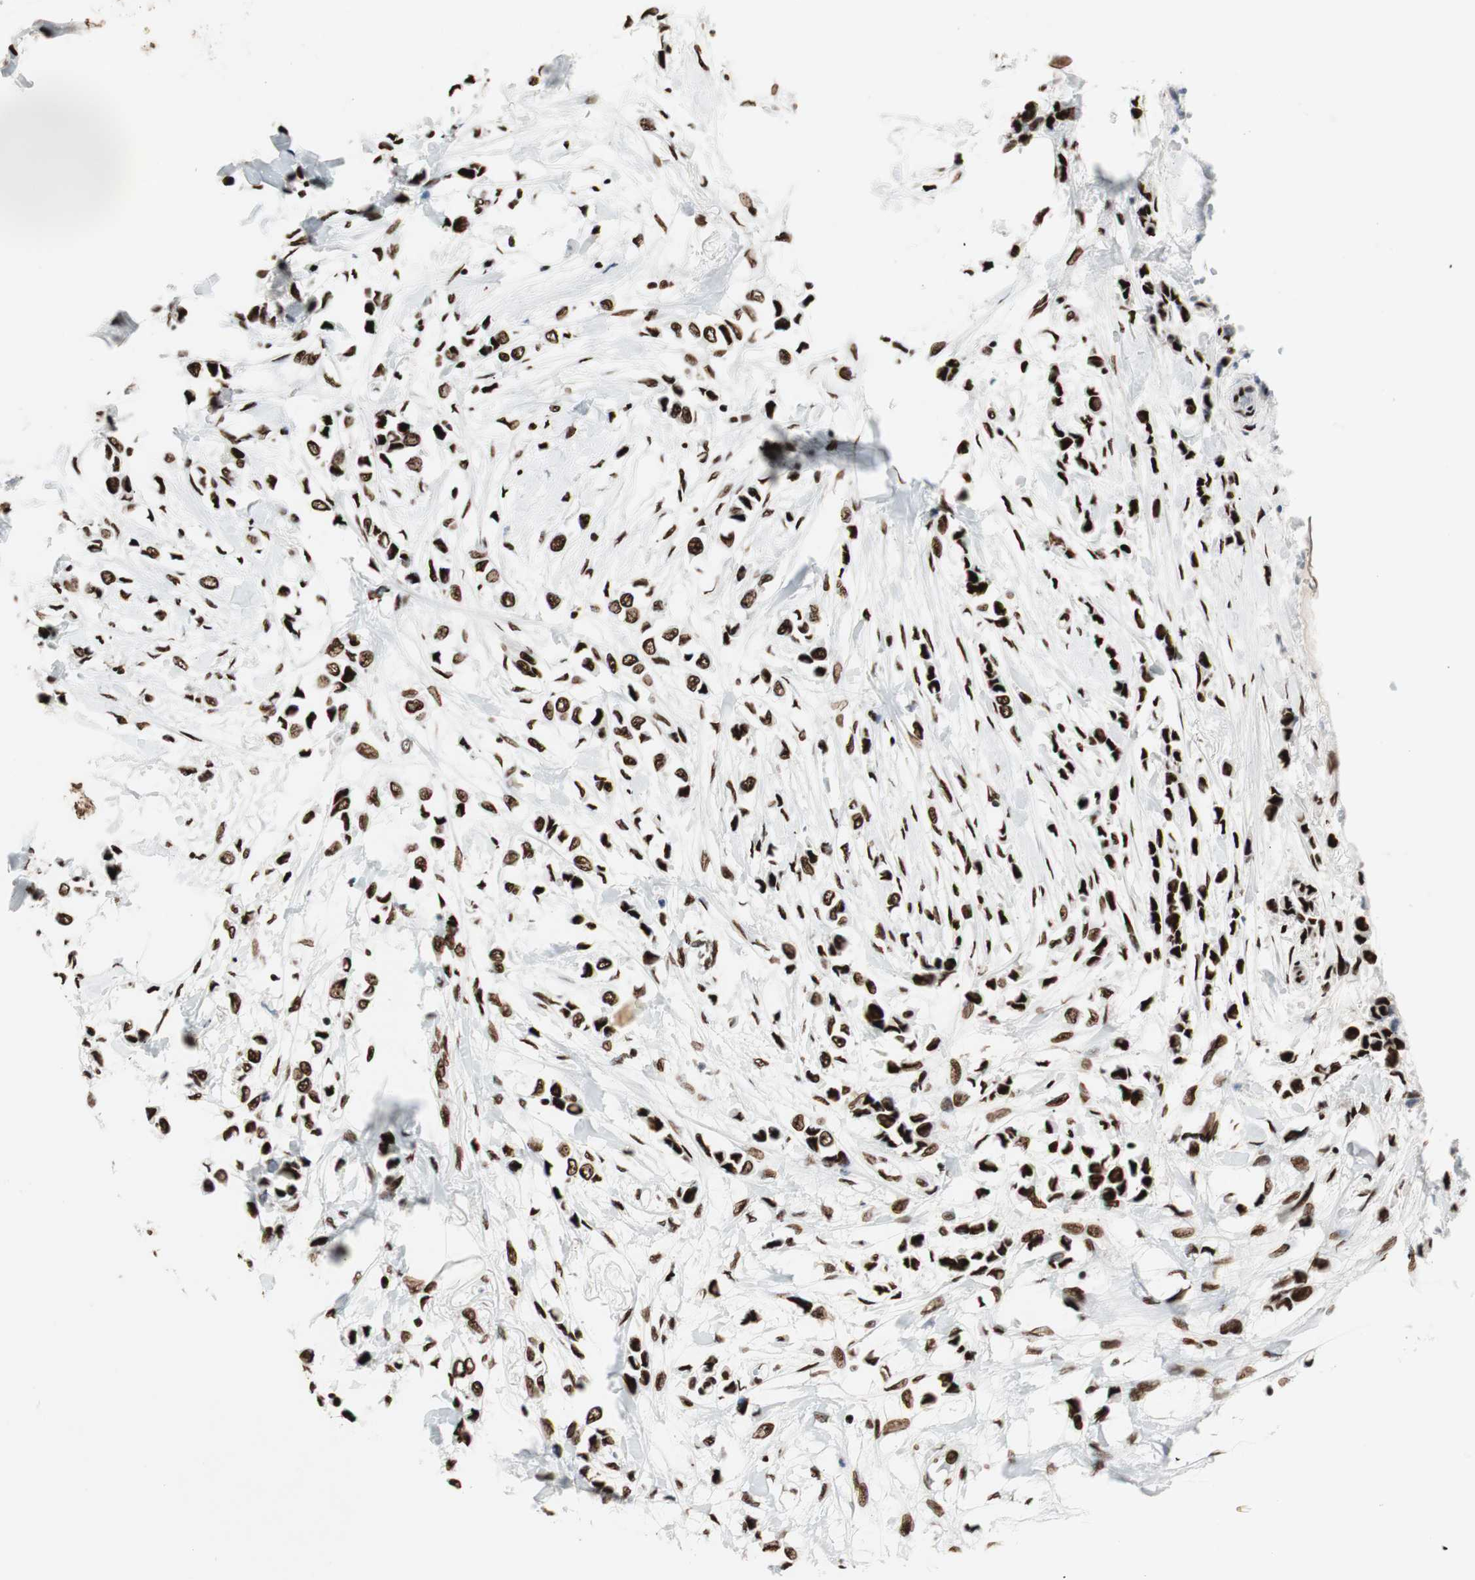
{"staining": {"intensity": "strong", "quantity": ">75%", "location": "nuclear"}, "tissue": "breast cancer", "cell_type": "Tumor cells", "image_type": "cancer", "snomed": [{"axis": "morphology", "description": "Lobular carcinoma"}, {"axis": "topography", "description": "Breast"}], "caption": "Approximately >75% of tumor cells in human breast cancer demonstrate strong nuclear protein positivity as visualized by brown immunohistochemical staining.", "gene": "PSME3", "patient": {"sex": "female", "age": 51}}